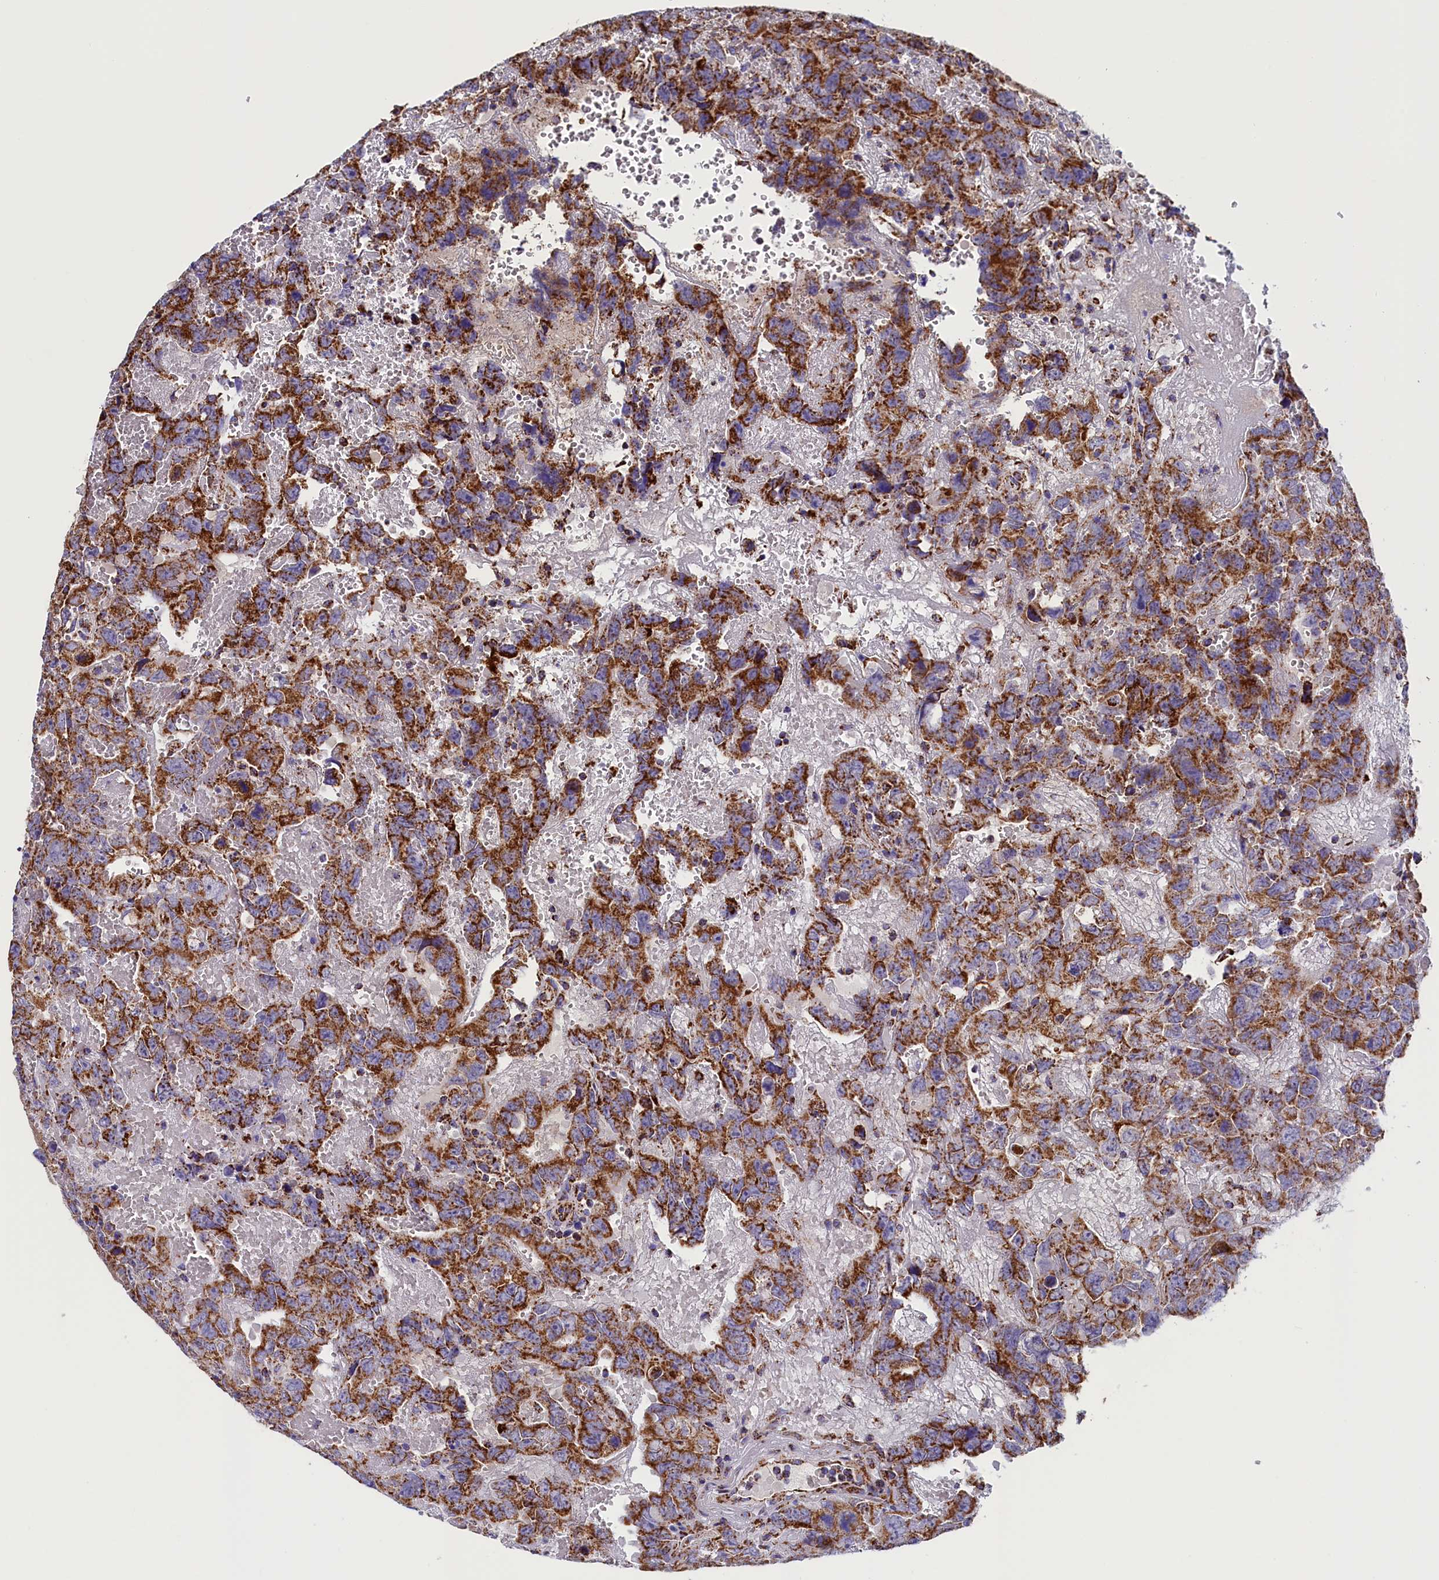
{"staining": {"intensity": "strong", "quantity": ">75%", "location": "cytoplasmic/membranous"}, "tissue": "testis cancer", "cell_type": "Tumor cells", "image_type": "cancer", "snomed": [{"axis": "morphology", "description": "Carcinoma, Embryonal, NOS"}, {"axis": "topography", "description": "Testis"}], "caption": "Strong cytoplasmic/membranous positivity is seen in approximately >75% of tumor cells in testis cancer. Using DAB (brown) and hematoxylin (blue) stains, captured at high magnification using brightfield microscopy.", "gene": "SLC39A3", "patient": {"sex": "male", "age": 45}}